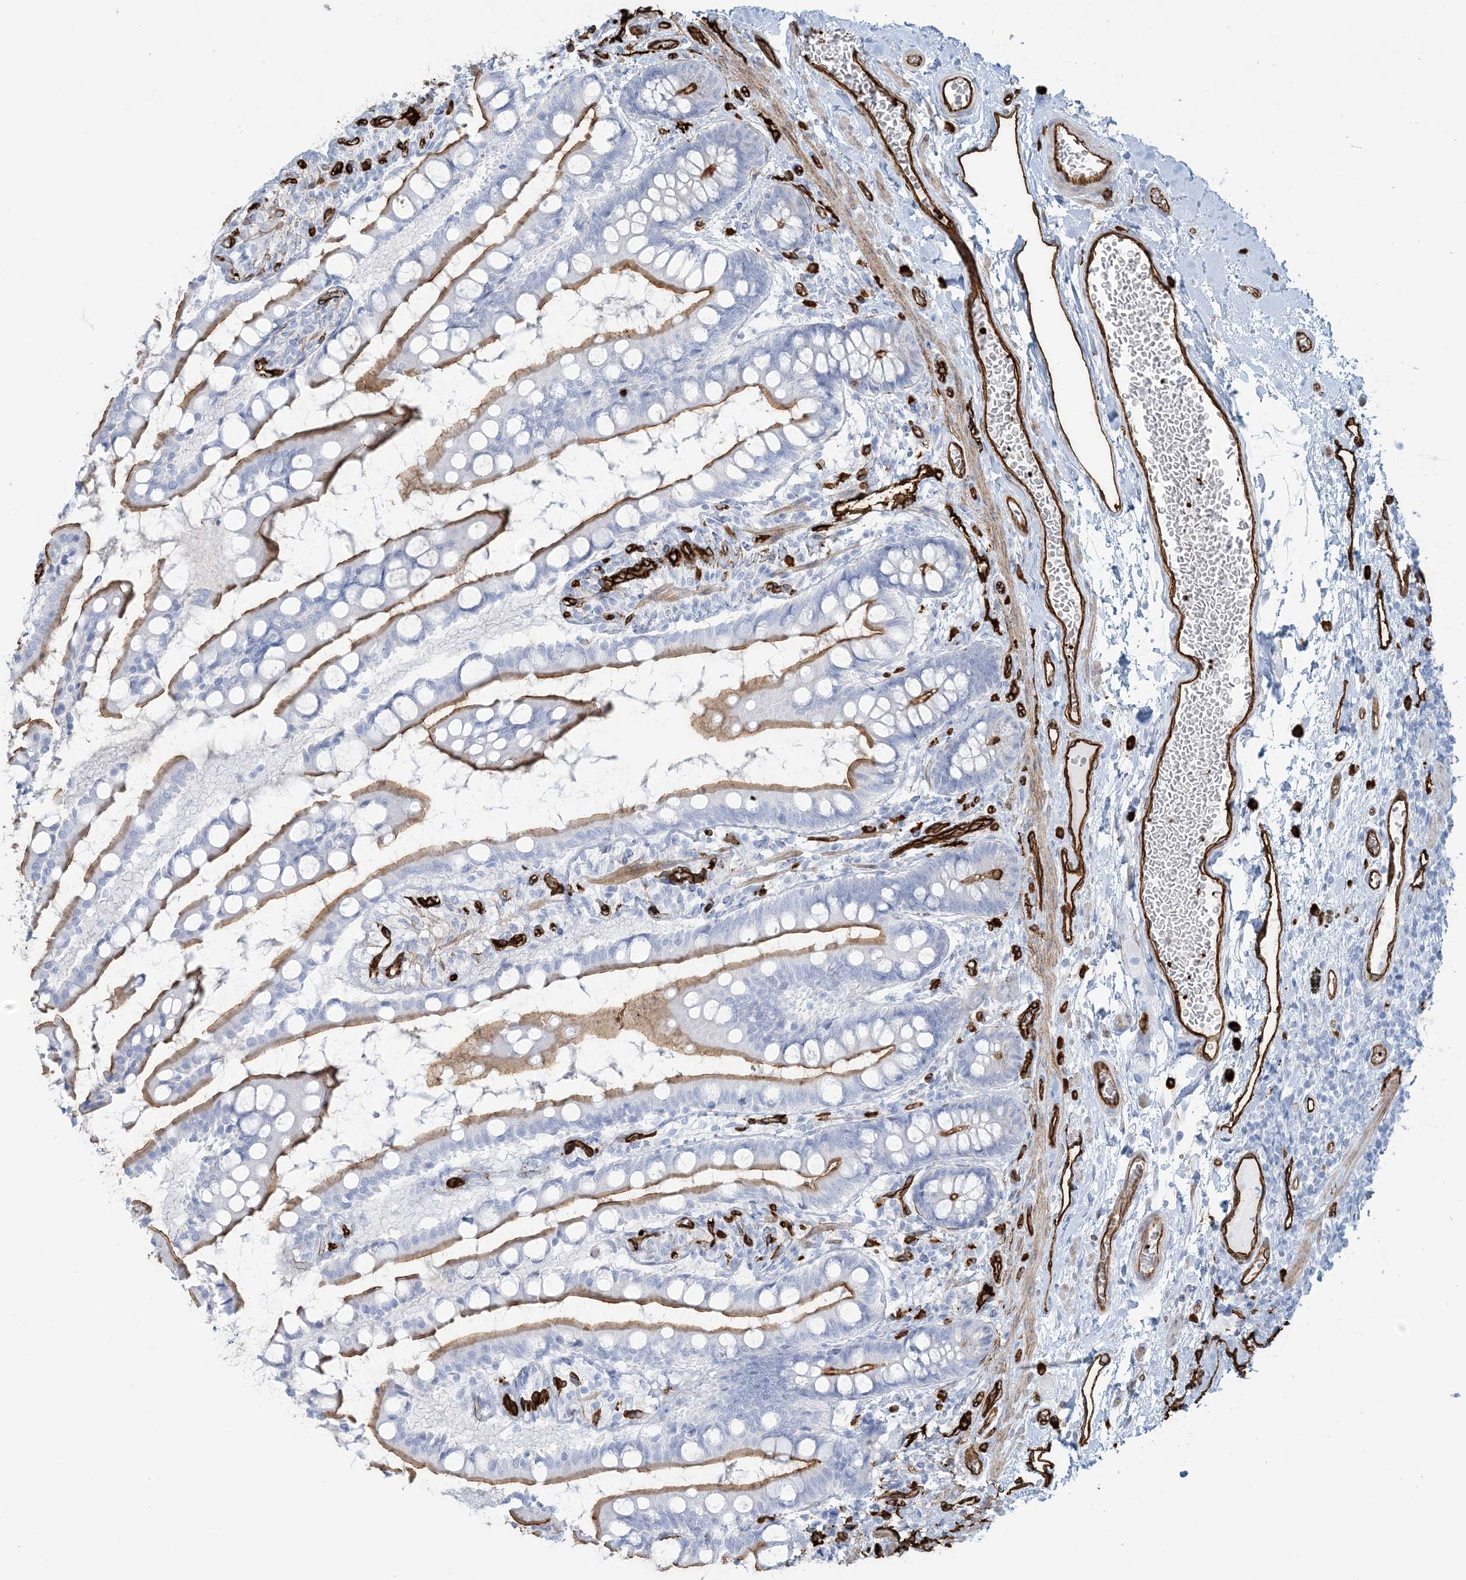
{"staining": {"intensity": "moderate", "quantity": ">75%", "location": "cytoplasmic/membranous"}, "tissue": "small intestine", "cell_type": "Glandular cells", "image_type": "normal", "snomed": [{"axis": "morphology", "description": "Normal tissue, NOS"}, {"axis": "topography", "description": "Small intestine"}], "caption": "This image reveals immunohistochemistry staining of unremarkable small intestine, with medium moderate cytoplasmic/membranous positivity in about >75% of glandular cells.", "gene": "EPS8L3", "patient": {"sex": "male", "age": 52}}